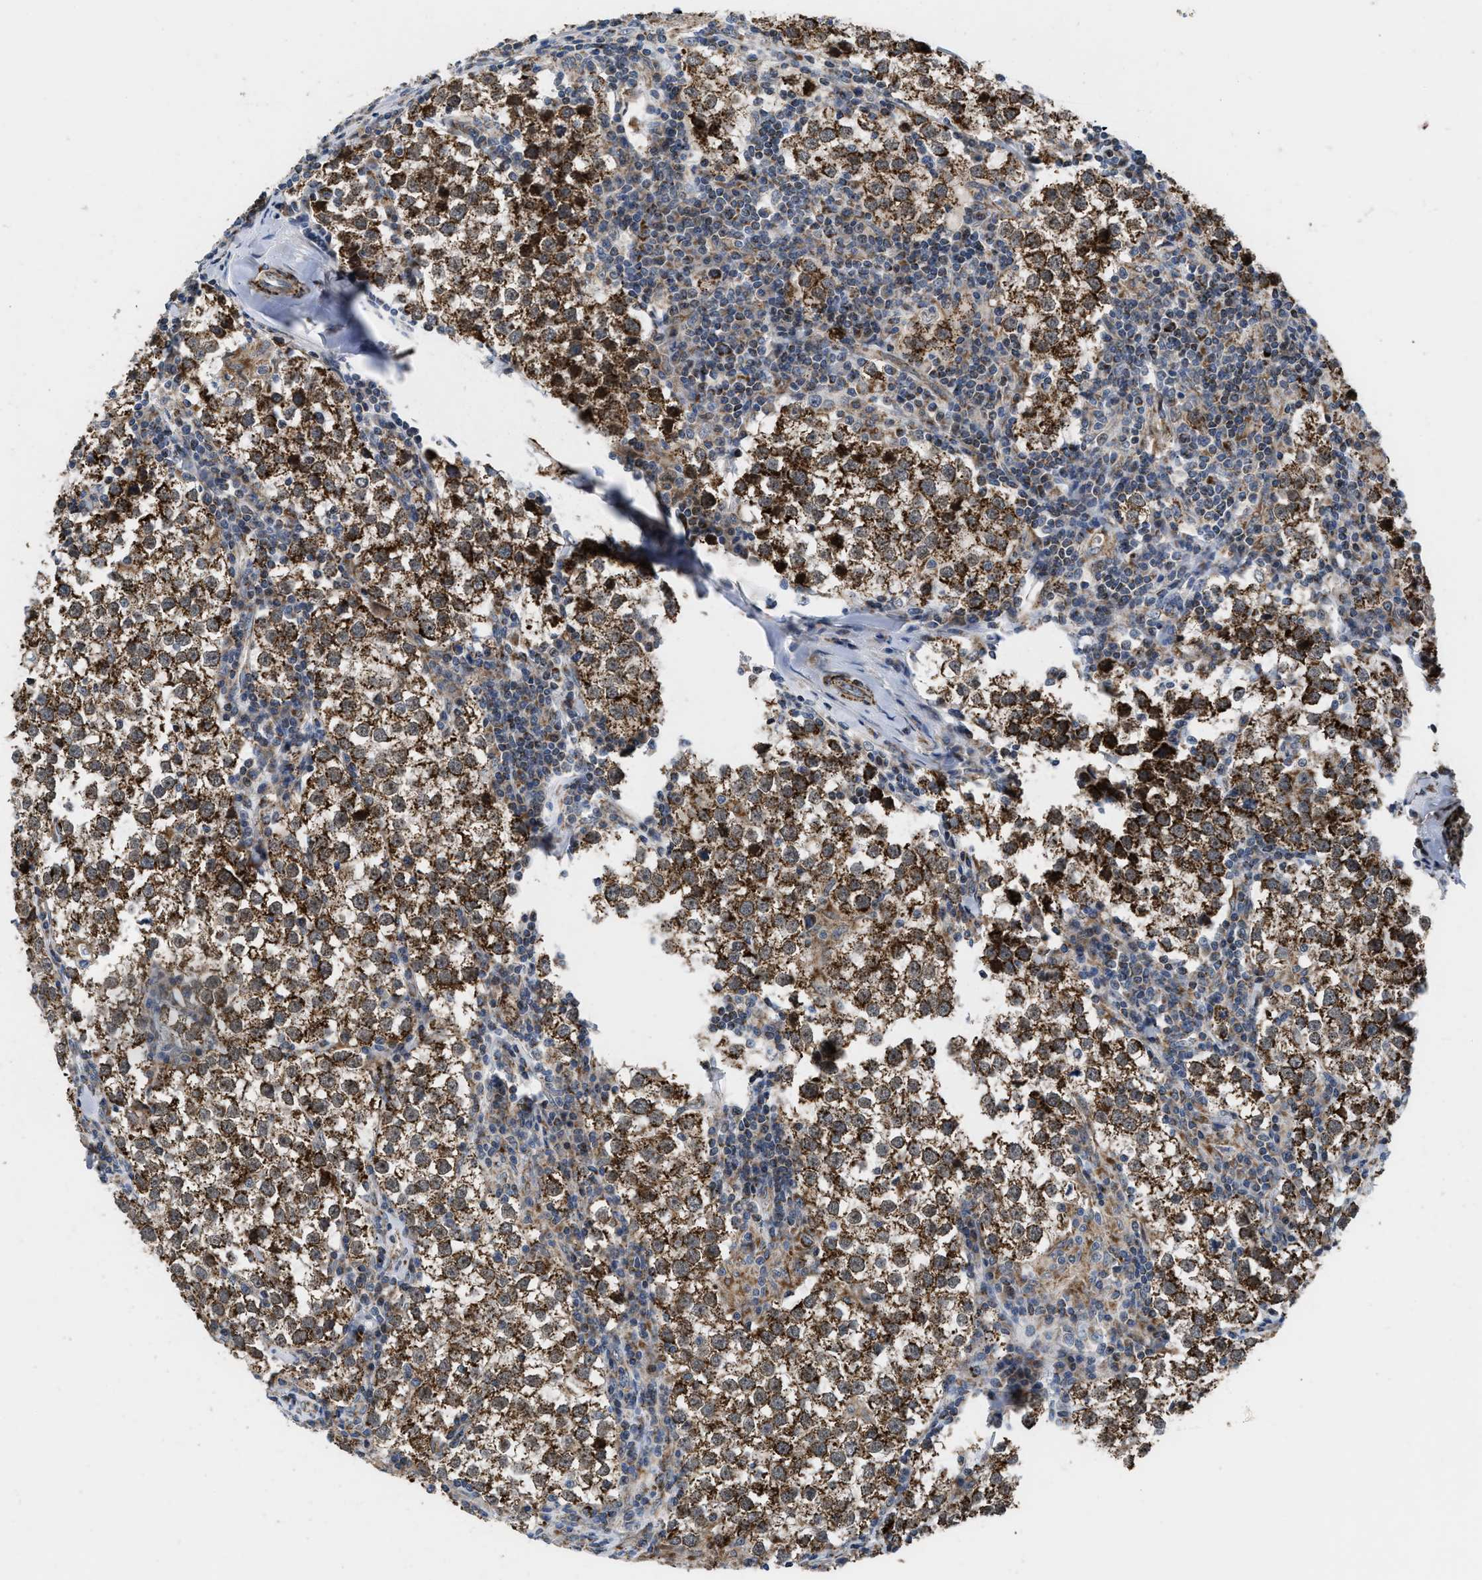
{"staining": {"intensity": "strong", "quantity": ">75%", "location": "cytoplasmic/membranous"}, "tissue": "testis cancer", "cell_type": "Tumor cells", "image_type": "cancer", "snomed": [{"axis": "morphology", "description": "Seminoma, NOS"}, {"axis": "morphology", "description": "Carcinoma, Embryonal, NOS"}, {"axis": "topography", "description": "Testis"}], "caption": "About >75% of tumor cells in human testis cancer (seminoma) display strong cytoplasmic/membranous protein positivity as visualized by brown immunohistochemical staining.", "gene": "AKAP1", "patient": {"sex": "male", "age": 36}}